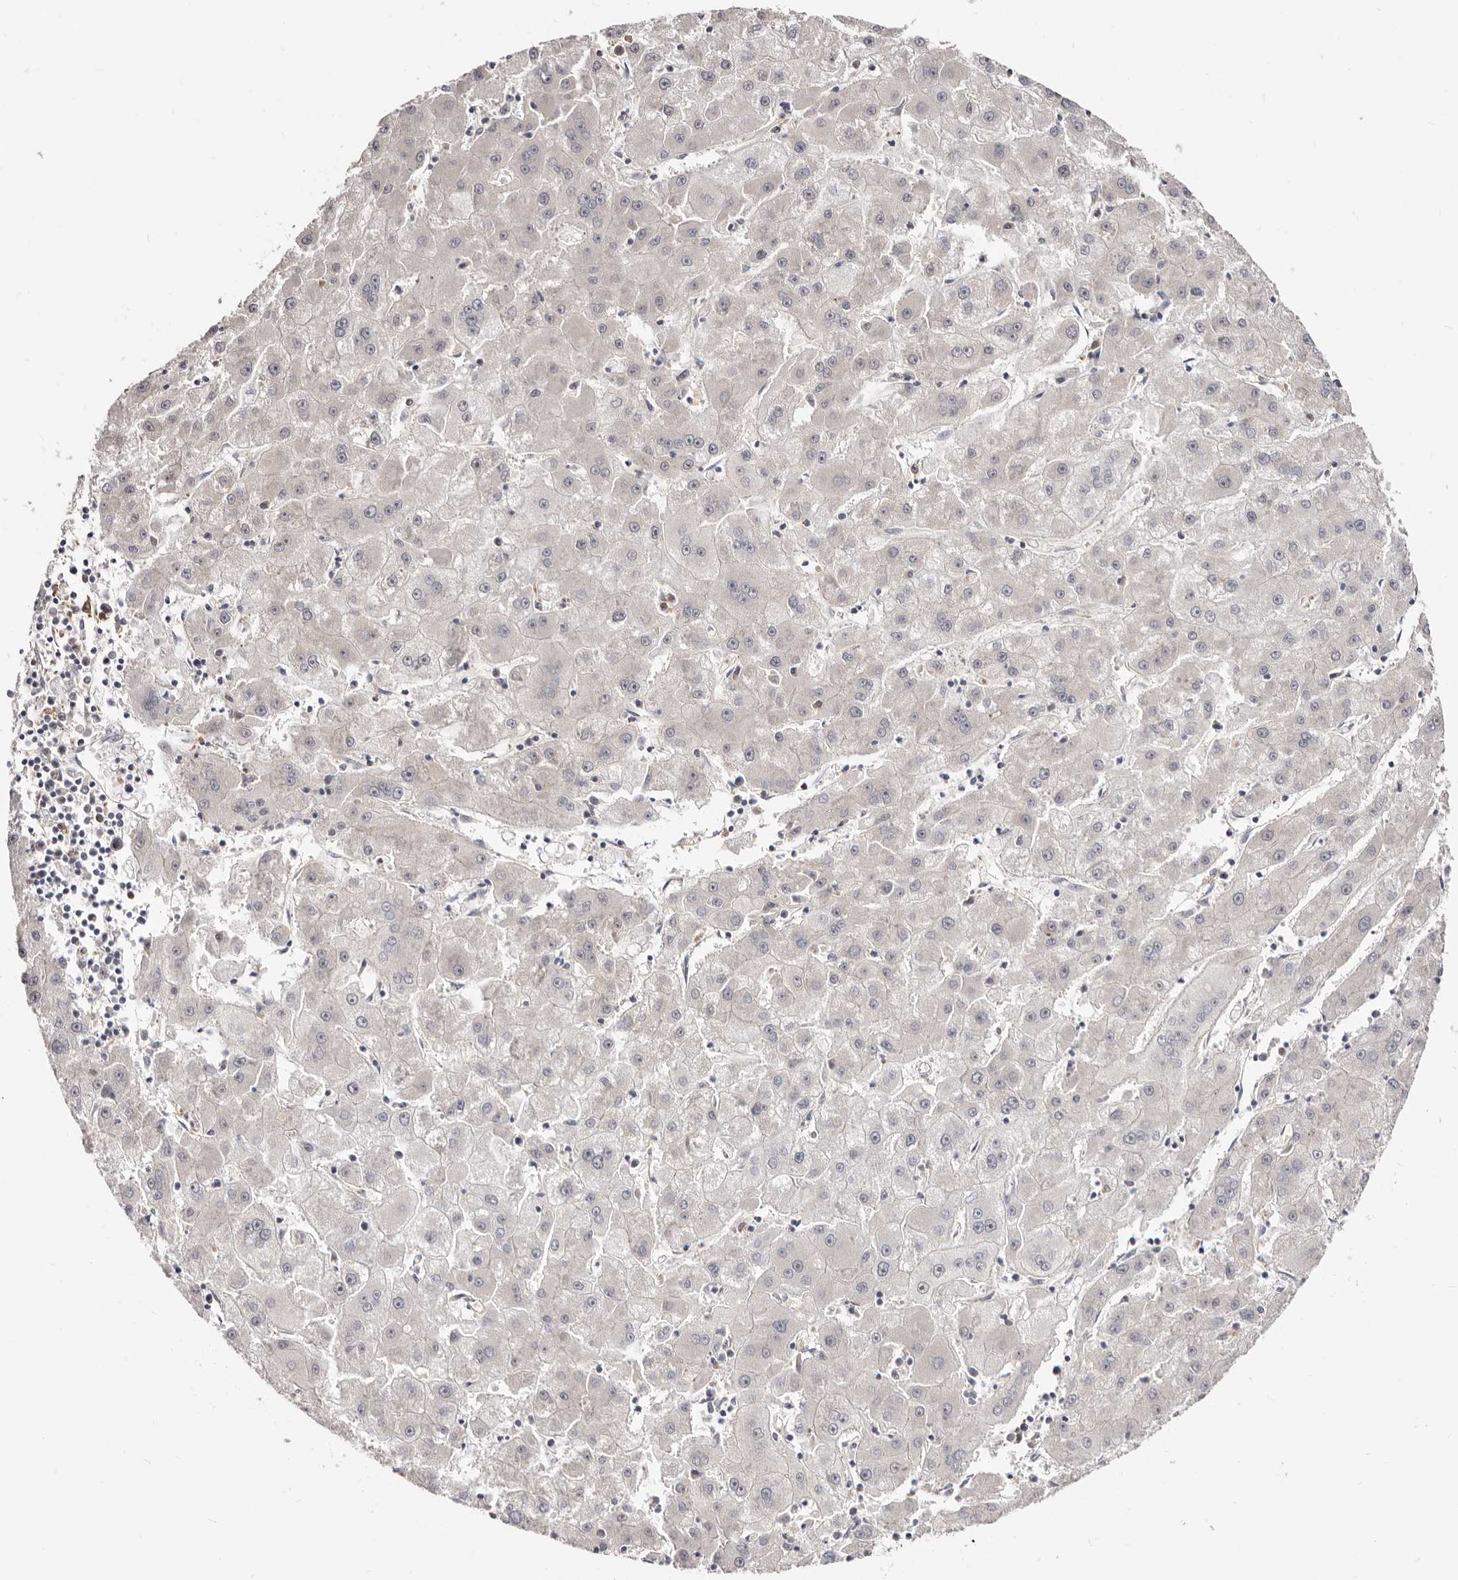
{"staining": {"intensity": "negative", "quantity": "none", "location": "none"}, "tissue": "liver cancer", "cell_type": "Tumor cells", "image_type": "cancer", "snomed": [{"axis": "morphology", "description": "Carcinoma, Hepatocellular, NOS"}, {"axis": "topography", "description": "Liver"}], "caption": "Micrograph shows no protein staining in tumor cells of liver cancer (hepatocellular carcinoma) tissue. (Brightfield microscopy of DAB (3,3'-diaminobenzidine) IHC at high magnification).", "gene": "GPATCH4", "patient": {"sex": "male", "age": 72}}